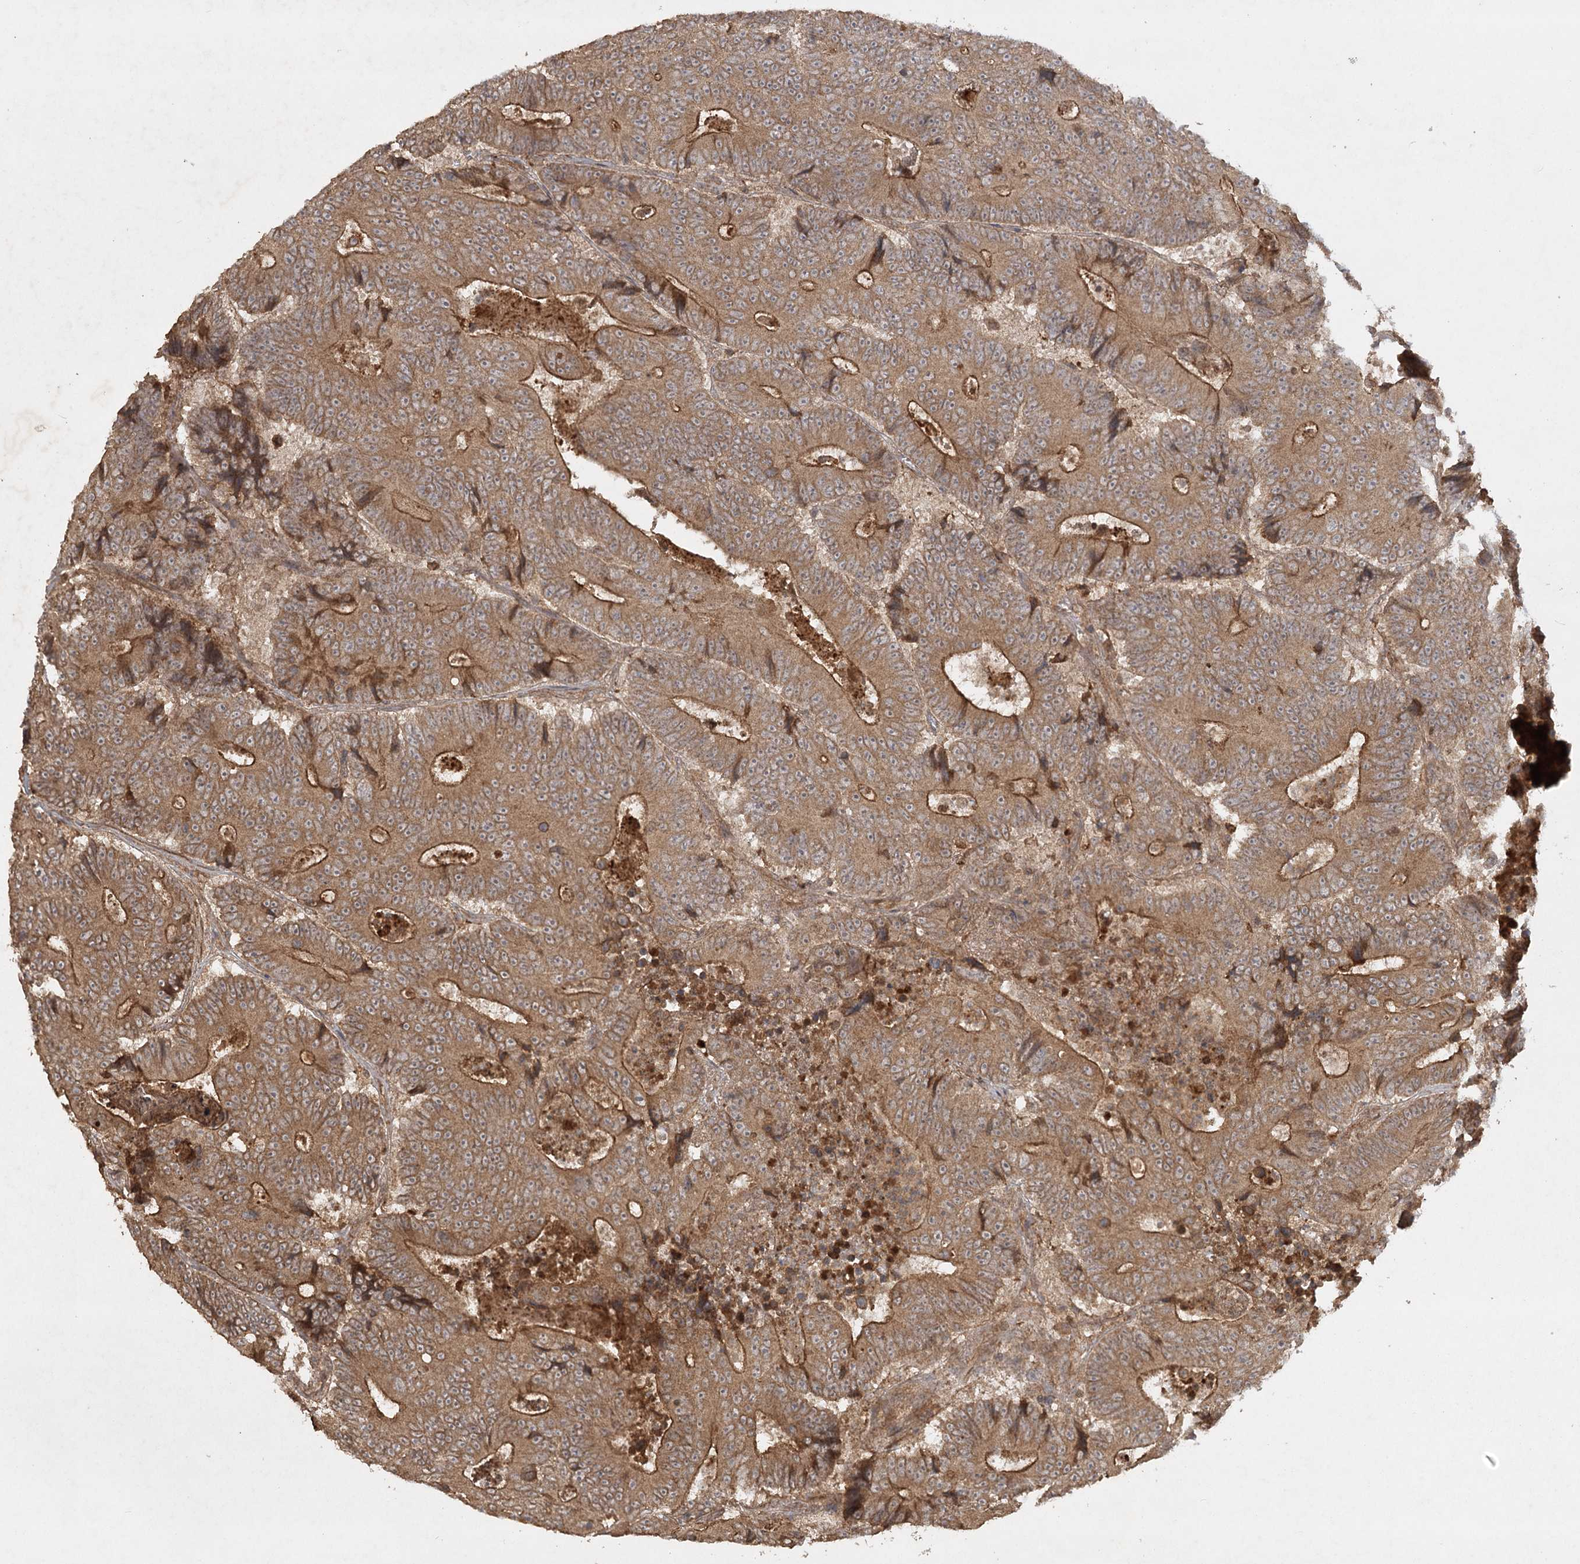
{"staining": {"intensity": "moderate", "quantity": ">75%", "location": "cytoplasmic/membranous"}, "tissue": "colorectal cancer", "cell_type": "Tumor cells", "image_type": "cancer", "snomed": [{"axis": "morphology", "description": "Adenocarcinoma, NOS"}, {"axis": "topography", "description": "Colon"}], "caption": "Immunohistochemistry (IHC) photomicrograph of colorectal adenocarcinoma stained for a protein (brown), which displays medium levels of moderate cytoplasmic/membranous positivity in approximately >75% of tumor cells.", "gene": "ARL13A", "patient": {"sex": "male", "age": 83}}